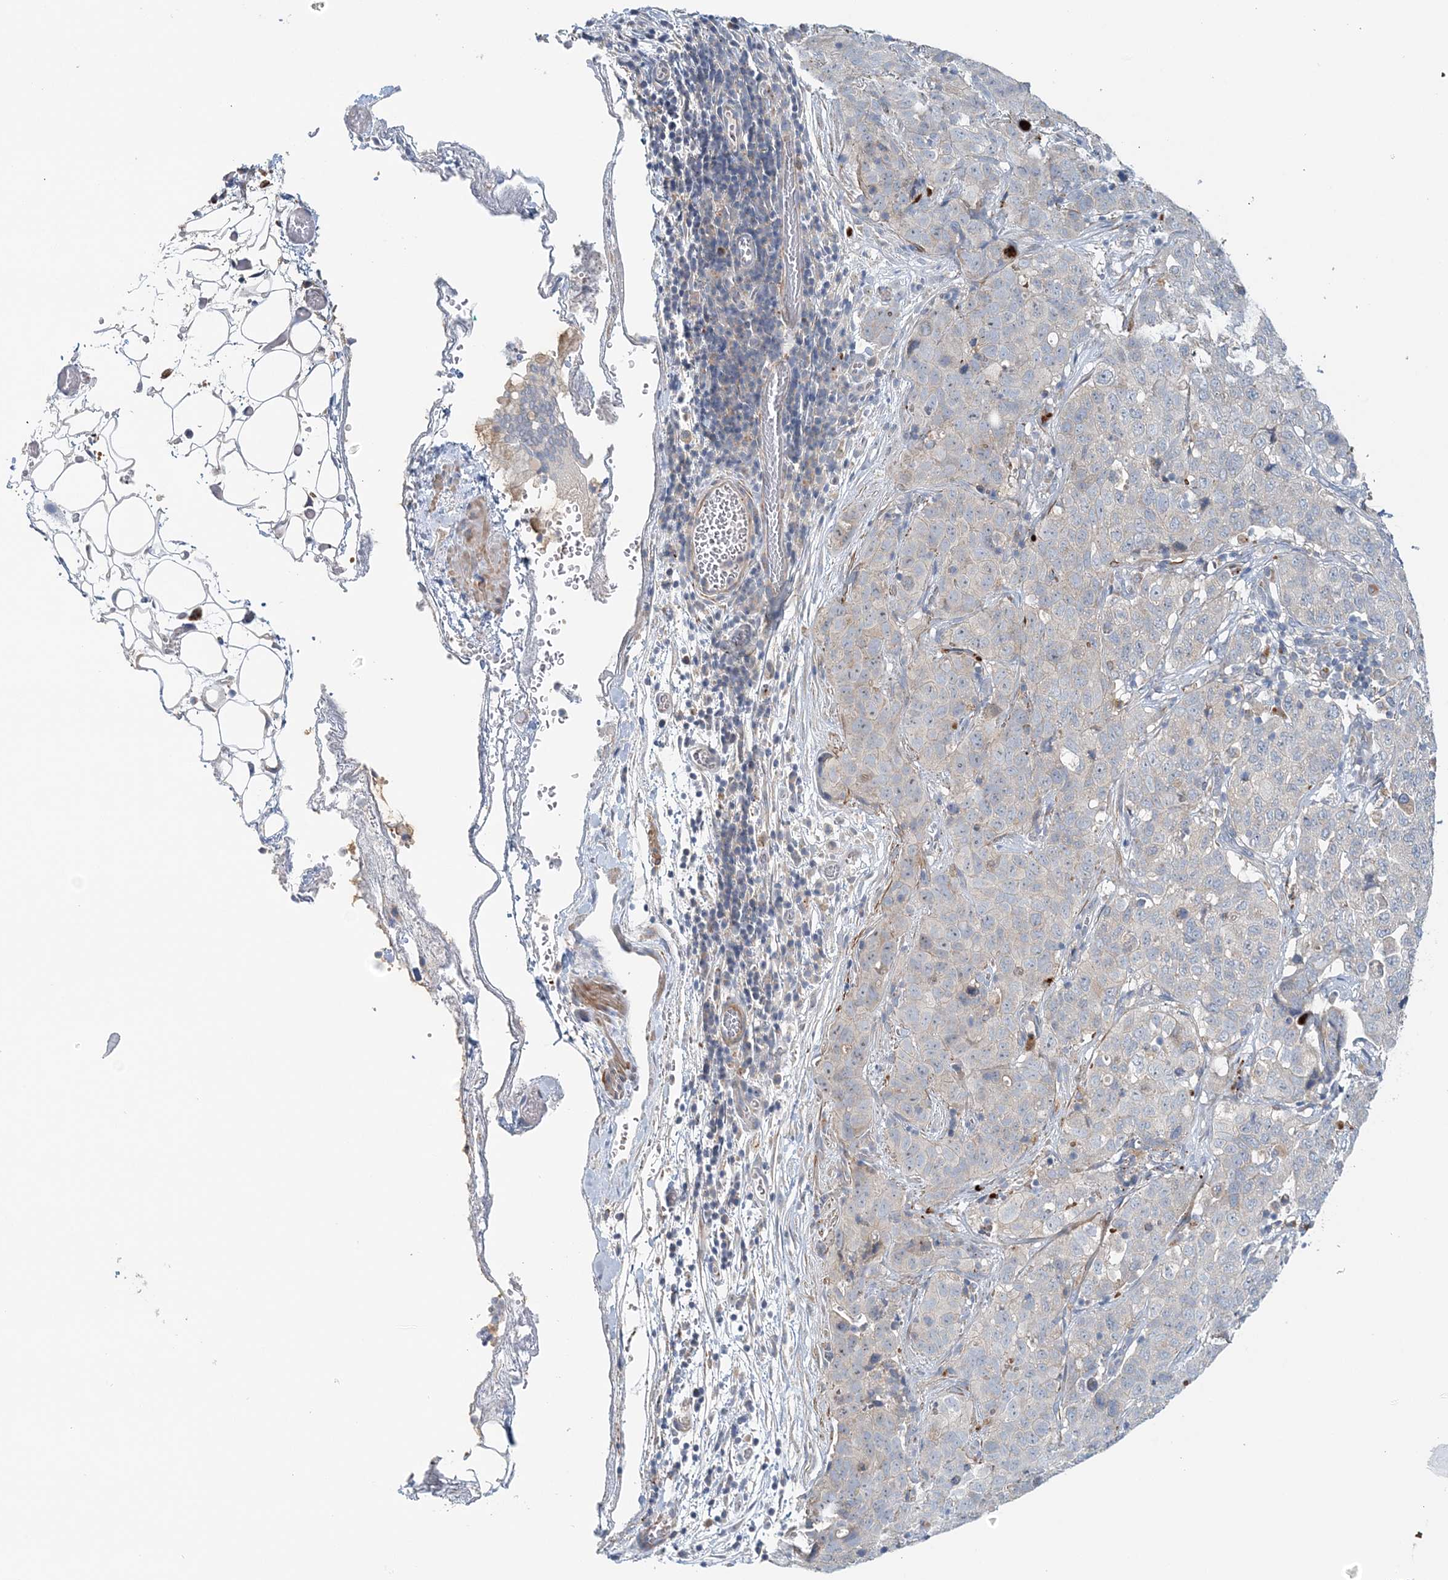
{"staining": {"intensity": "negative", "quantity": "none", "location": "none"}, "tissue": "stomach cancer", "cell_type": "Tumor cells", "image_type": "cancer", "snomed": [{"axis": "morphology", "description": "Normal tissue, NOS"}, {"axis": "morphology", "description": "Adenocarcinoma, NOS"}, {"axis": "topography", "description": "Lymph node"}, {"axis": "topography", "description": "Stomach"}], "caption": "Immunohistochemistry photomicrograph of neoplastic tissue: human stomach cancer stained with DAB (3,3'-diaminobenzidine) exhibits no significant protein staining in tumor cells.", "gene": "TTI1", "patient": {"sex": "male", "age": 48}}